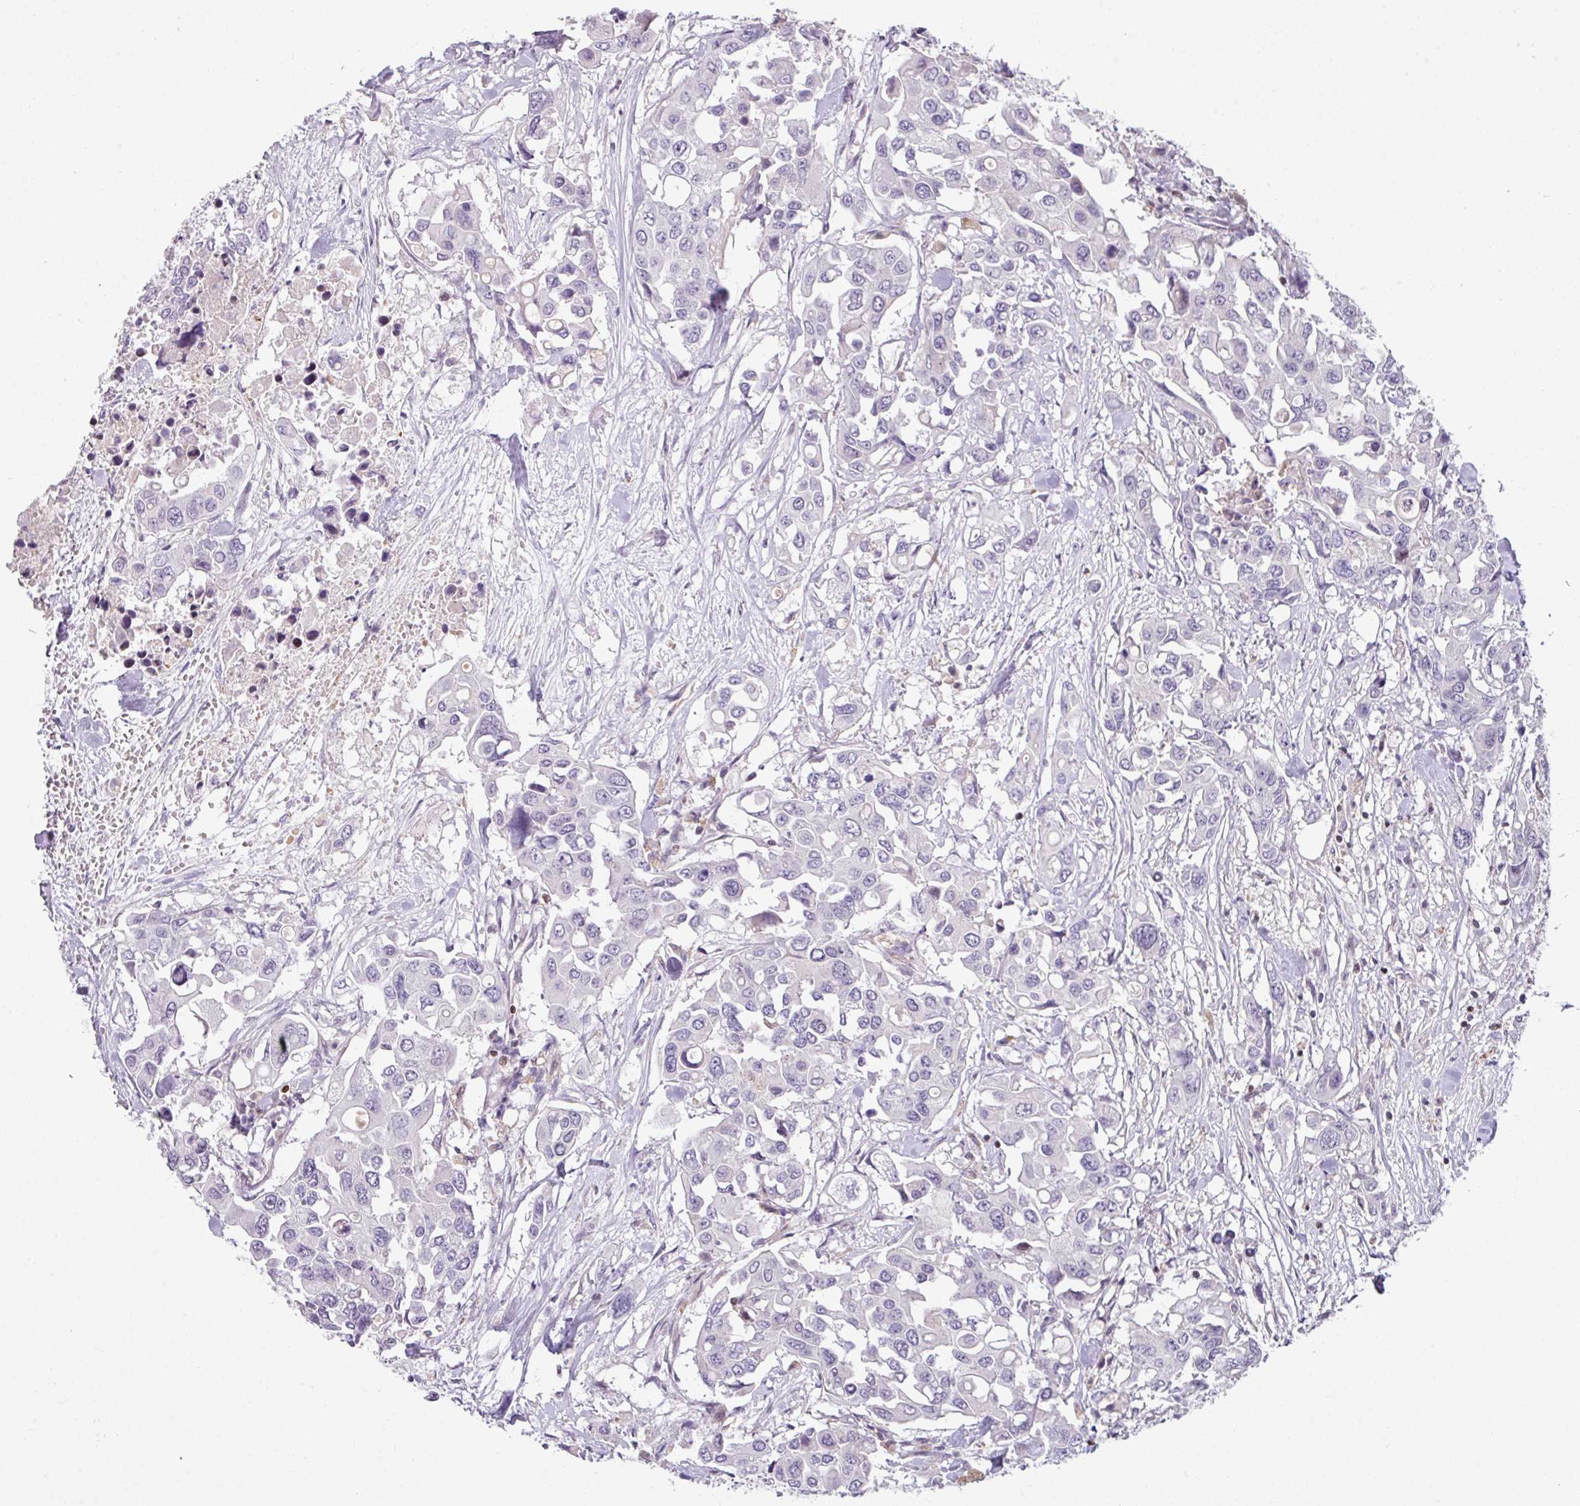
{"staining": {"intensity": "negative", "quantity": "none", "location": "none"}, "tissue": "colorectal cancer", "cell_type": "Tumor cells", "image_type": "cancer", "snomed": [{"axis": "morphology", "description": "Adenocarcinoma, NOS"}, {"axis": "topography", "description": "Colon"}], "caption": "Immunohistochemistry (IHC) of colorectal adenocarcinoma demonstrates no expression in tumor cells.", "gene": "STAT5A", "patient": {"sex": "male", "age": 77}}